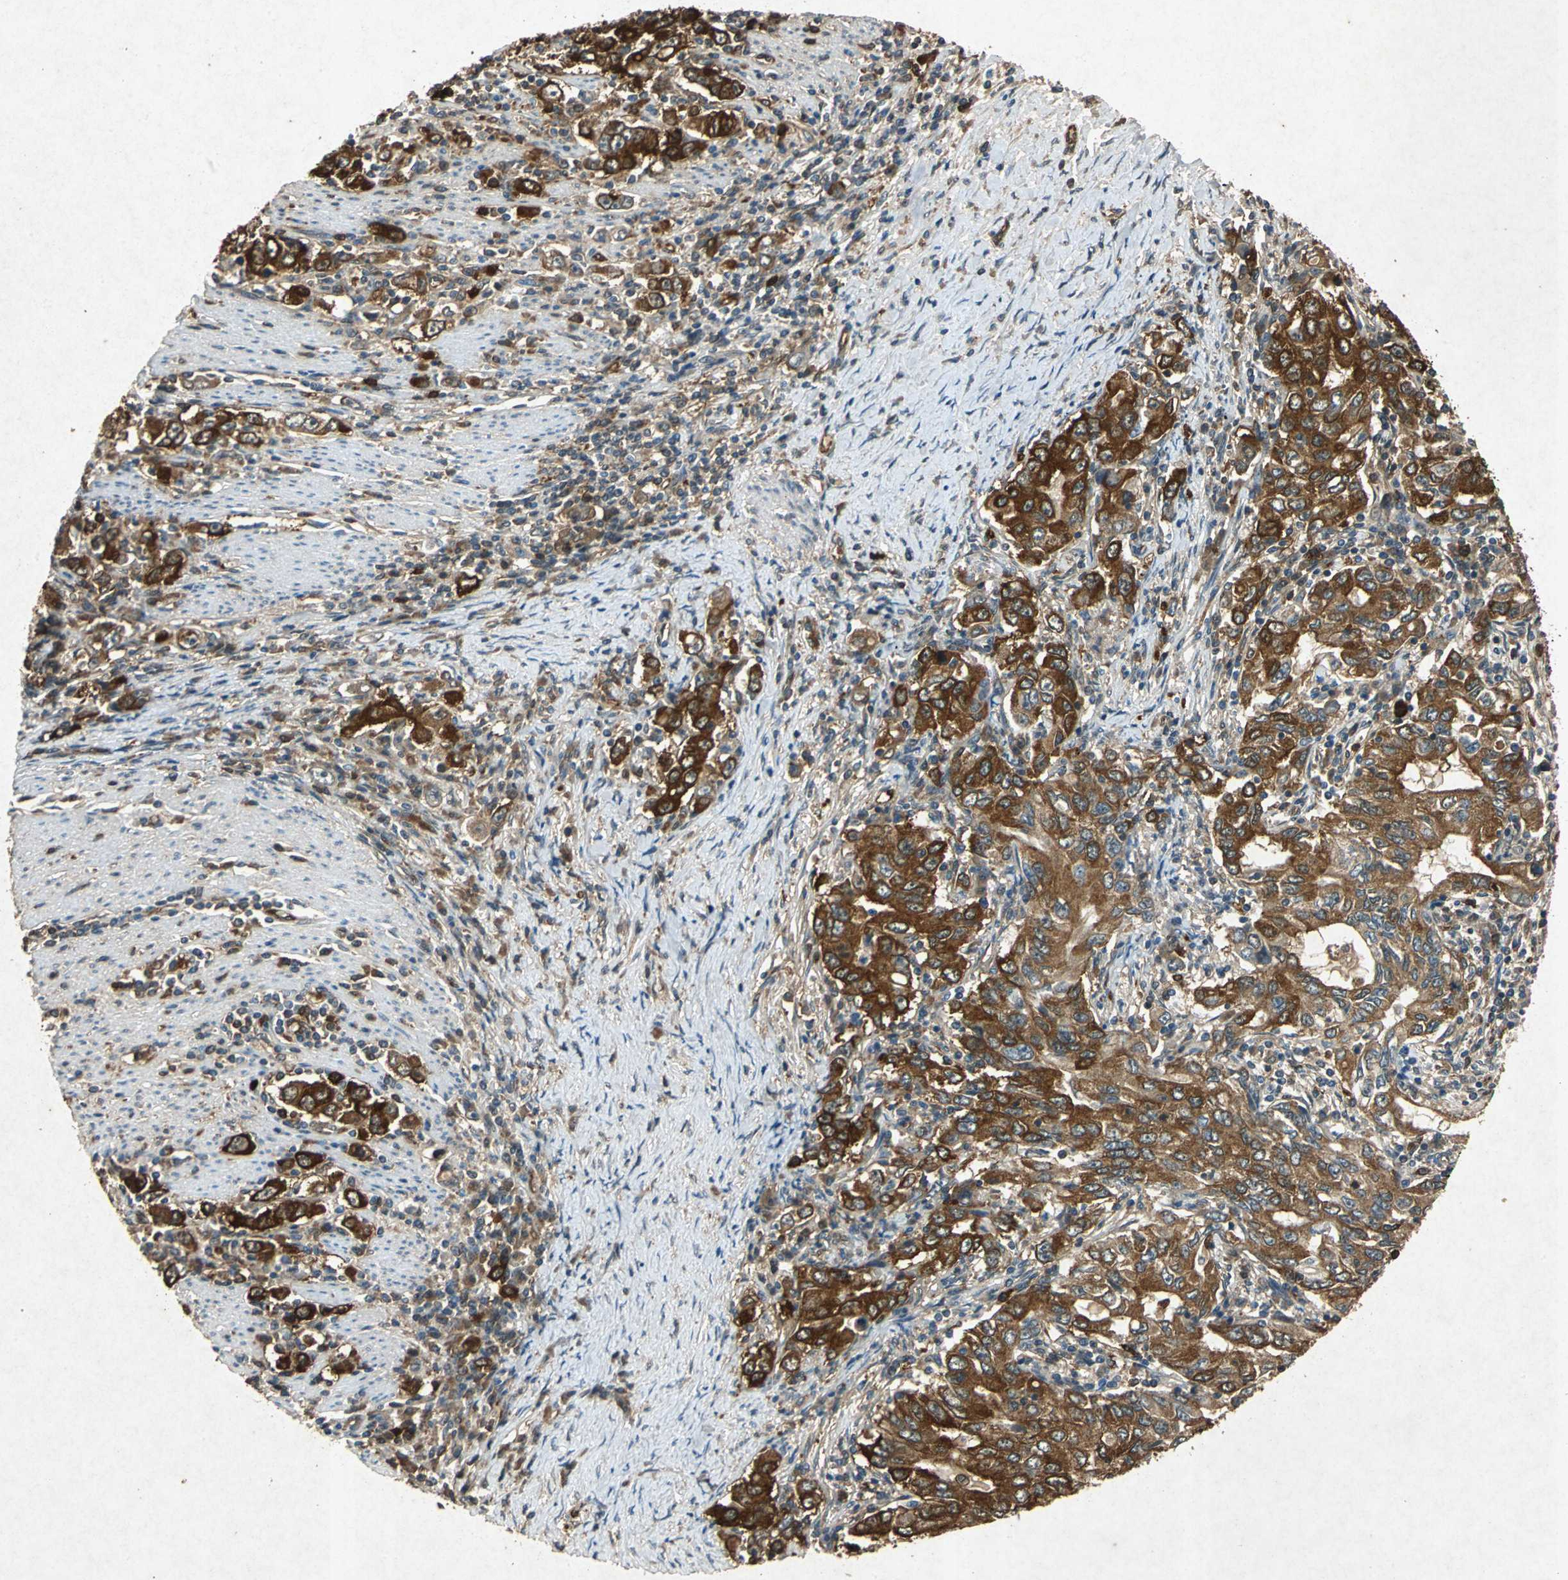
{"staining": {"intensity": "strong", "quantity": ">75%", "location": "cytoplasmic/membranous"}, "tissue": "stomach cancer", "cell_type": "Tumor cells", "image_type": "cancer", "snomed": [{"axis": "morphology", "description": "Adenocarcinoma, NOS"}, {"axis": "topography", "description": "Stomach, lower"}], "caption": "A high-resolution histopathology image shows immunohistochemistry (IHC) staining of adenocarcinoma (stomach), which demonstrates strong cytoplasmic/membranous positivity in approximately >75% of tumor cells.", "gene": "HSP90AB1", "patient": {"sex": "female", "age": 72}}